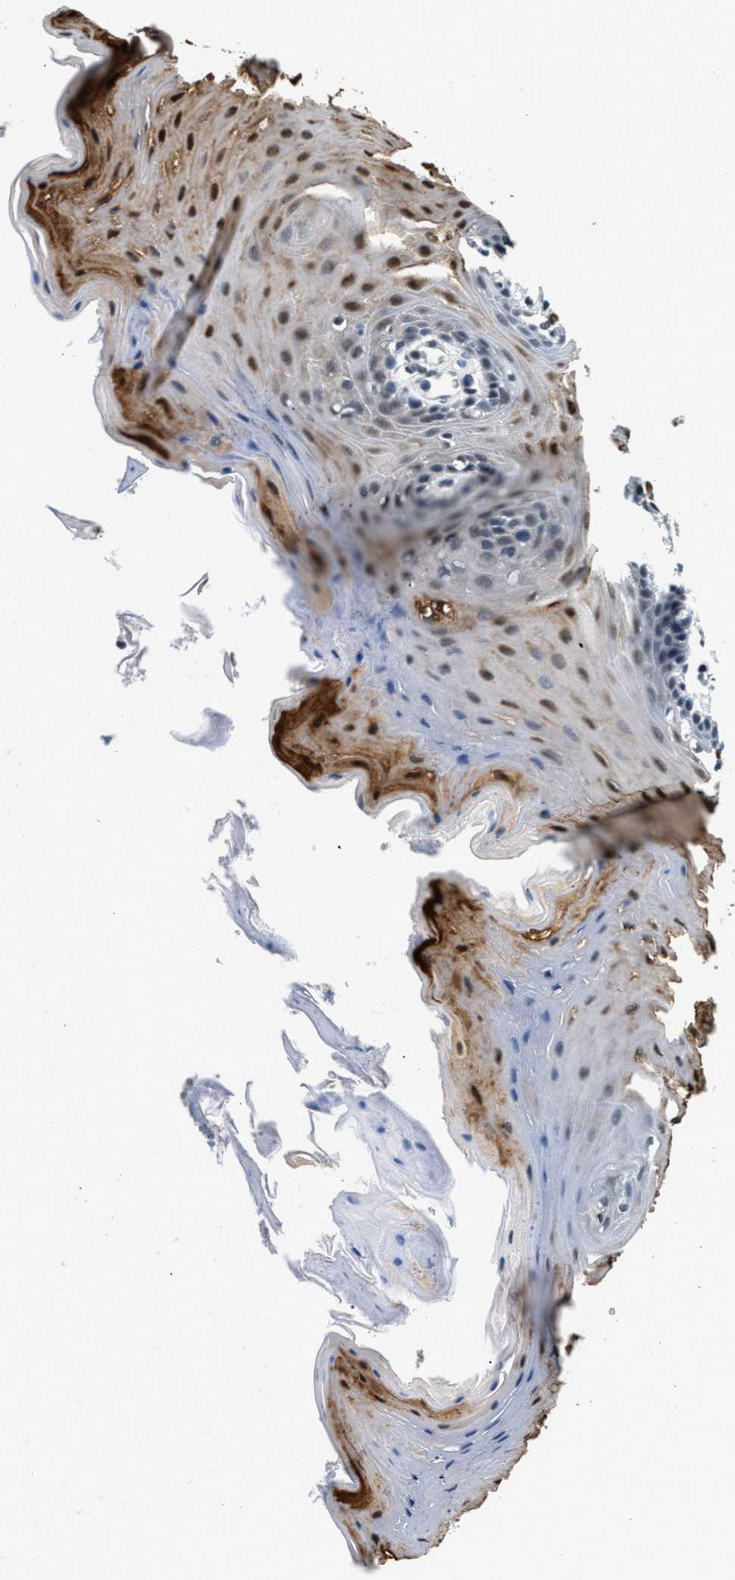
{"staining": {"intensity": "strong", "quantity": "25%-75%", "location": "cytoplasmic/membranous,nuclear"}, "tissue": "oral mucosa", "cell_type": "Squamous epithelial cells", "image_type": "normal", "snomed": [{"axis": "morphology", "description": "Normal tissue, NOS"}, {"axis": "morphology", "description": "Squamous cell carcinoma, NOS"}, {"axis": "topography", "description": "Oral tissue"}, {"axis": "topography", "description": "Head-Neck"}], "caption": "A high amount of strong cytoplasmic/membranous,nuclear expression is present in approximately 25%-75% of squamous epithelial cells in normal oral mucosa.", "gene": "RBM33", "patient": {"sex": "male", "age": 71}}